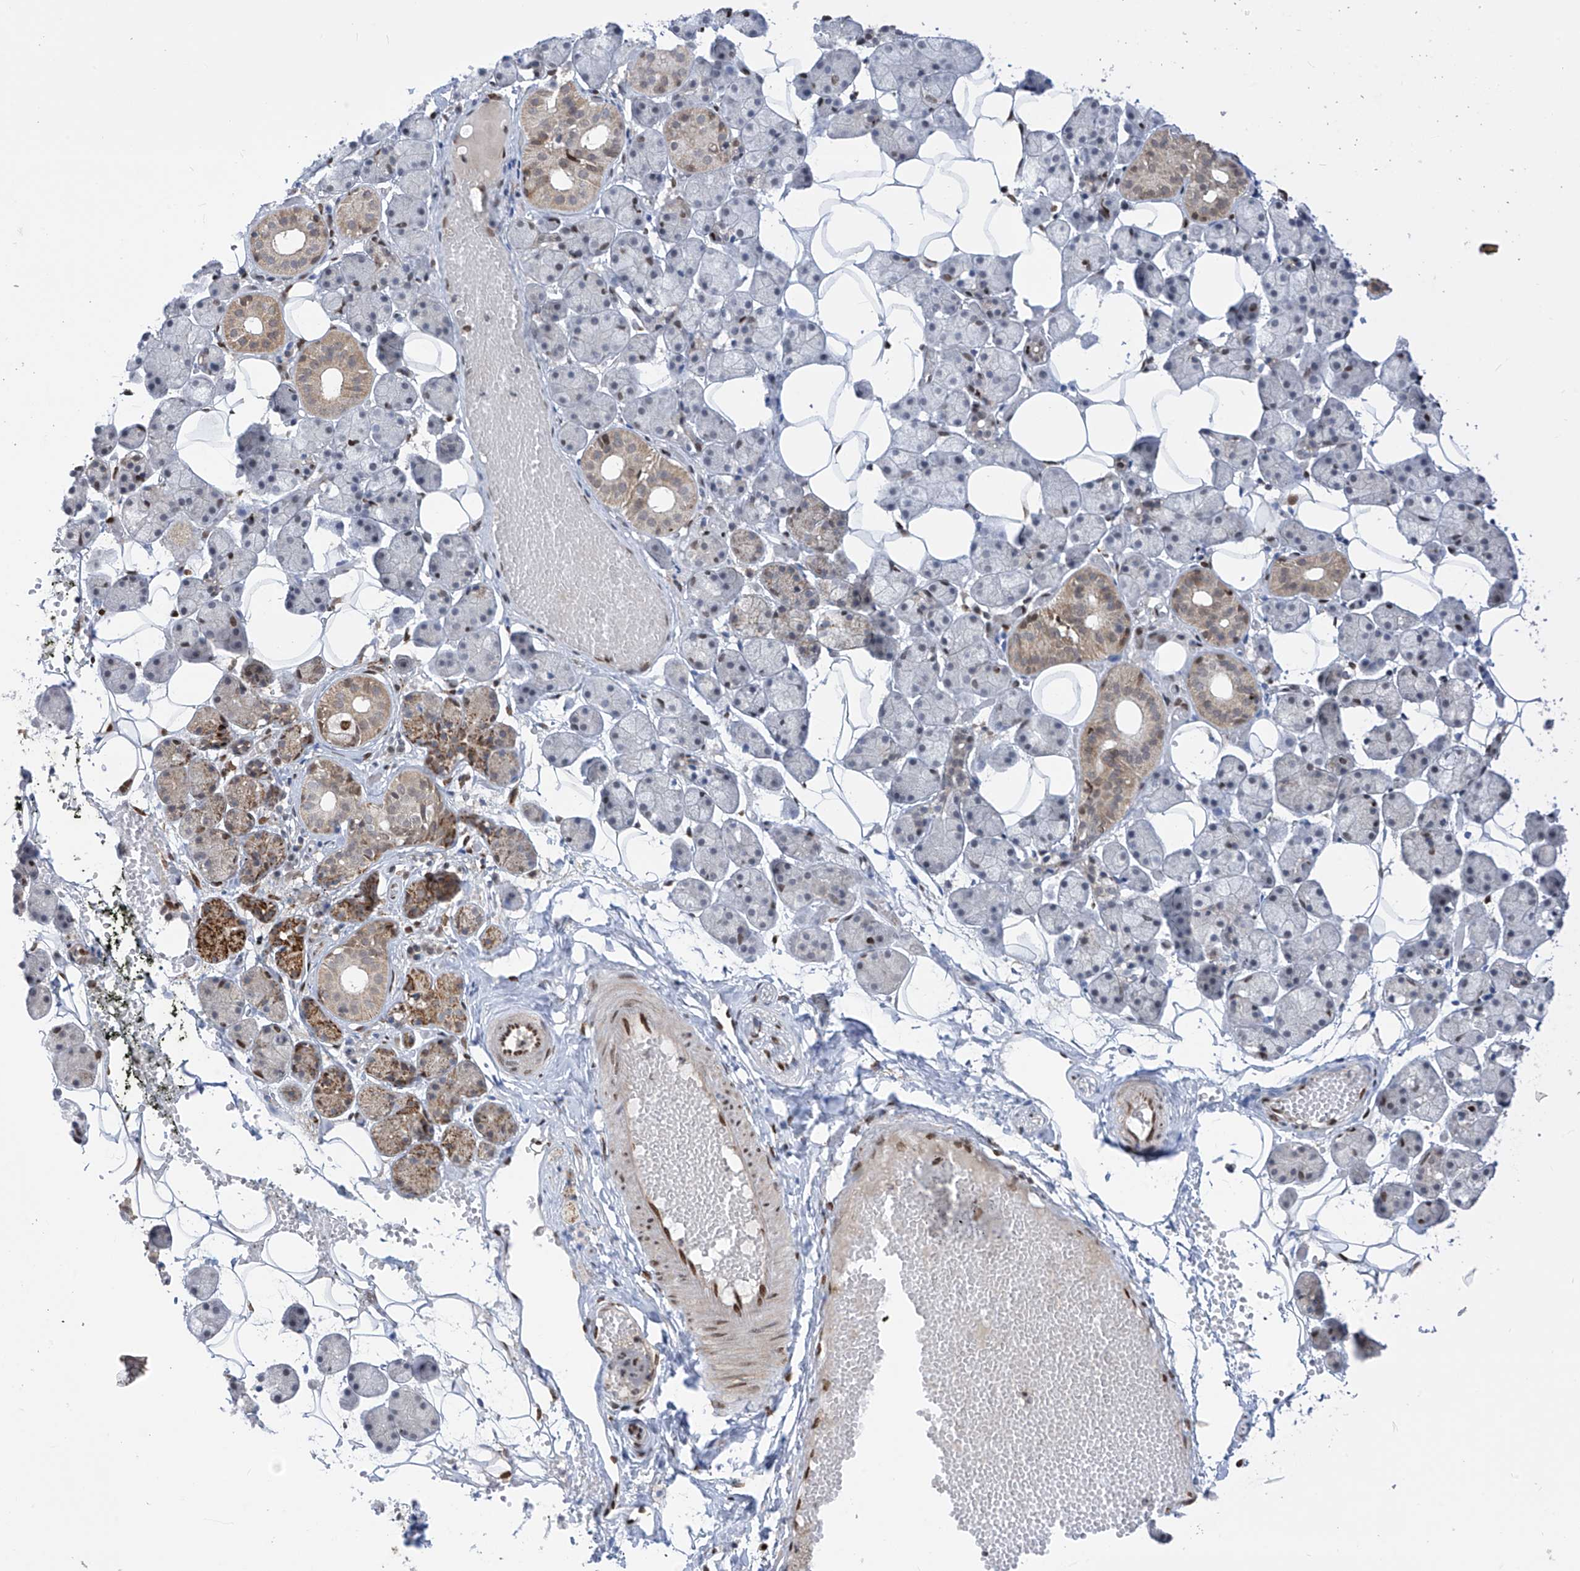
{"staining": {"intensity": "moderate", "quantity": "<25%", "location": "cytoplasmic/membranous"}, "tissue": "salivary gland", "cell_type": "Glandular cells", "image_type": "normal", "snomed": [{"axis": "morphology", "description": "Normal tissue, NOS"}, {"axis": "topography", "description": "Salivary gland"}], "caption": "Moderate cytoplasmic/membranous protein expression is identified in about <25% of glandular cells in salivary gland. Nuclei are stained in blue.", "gene": "PM20D2", "patient": {"sex": "female", "age": 33}}